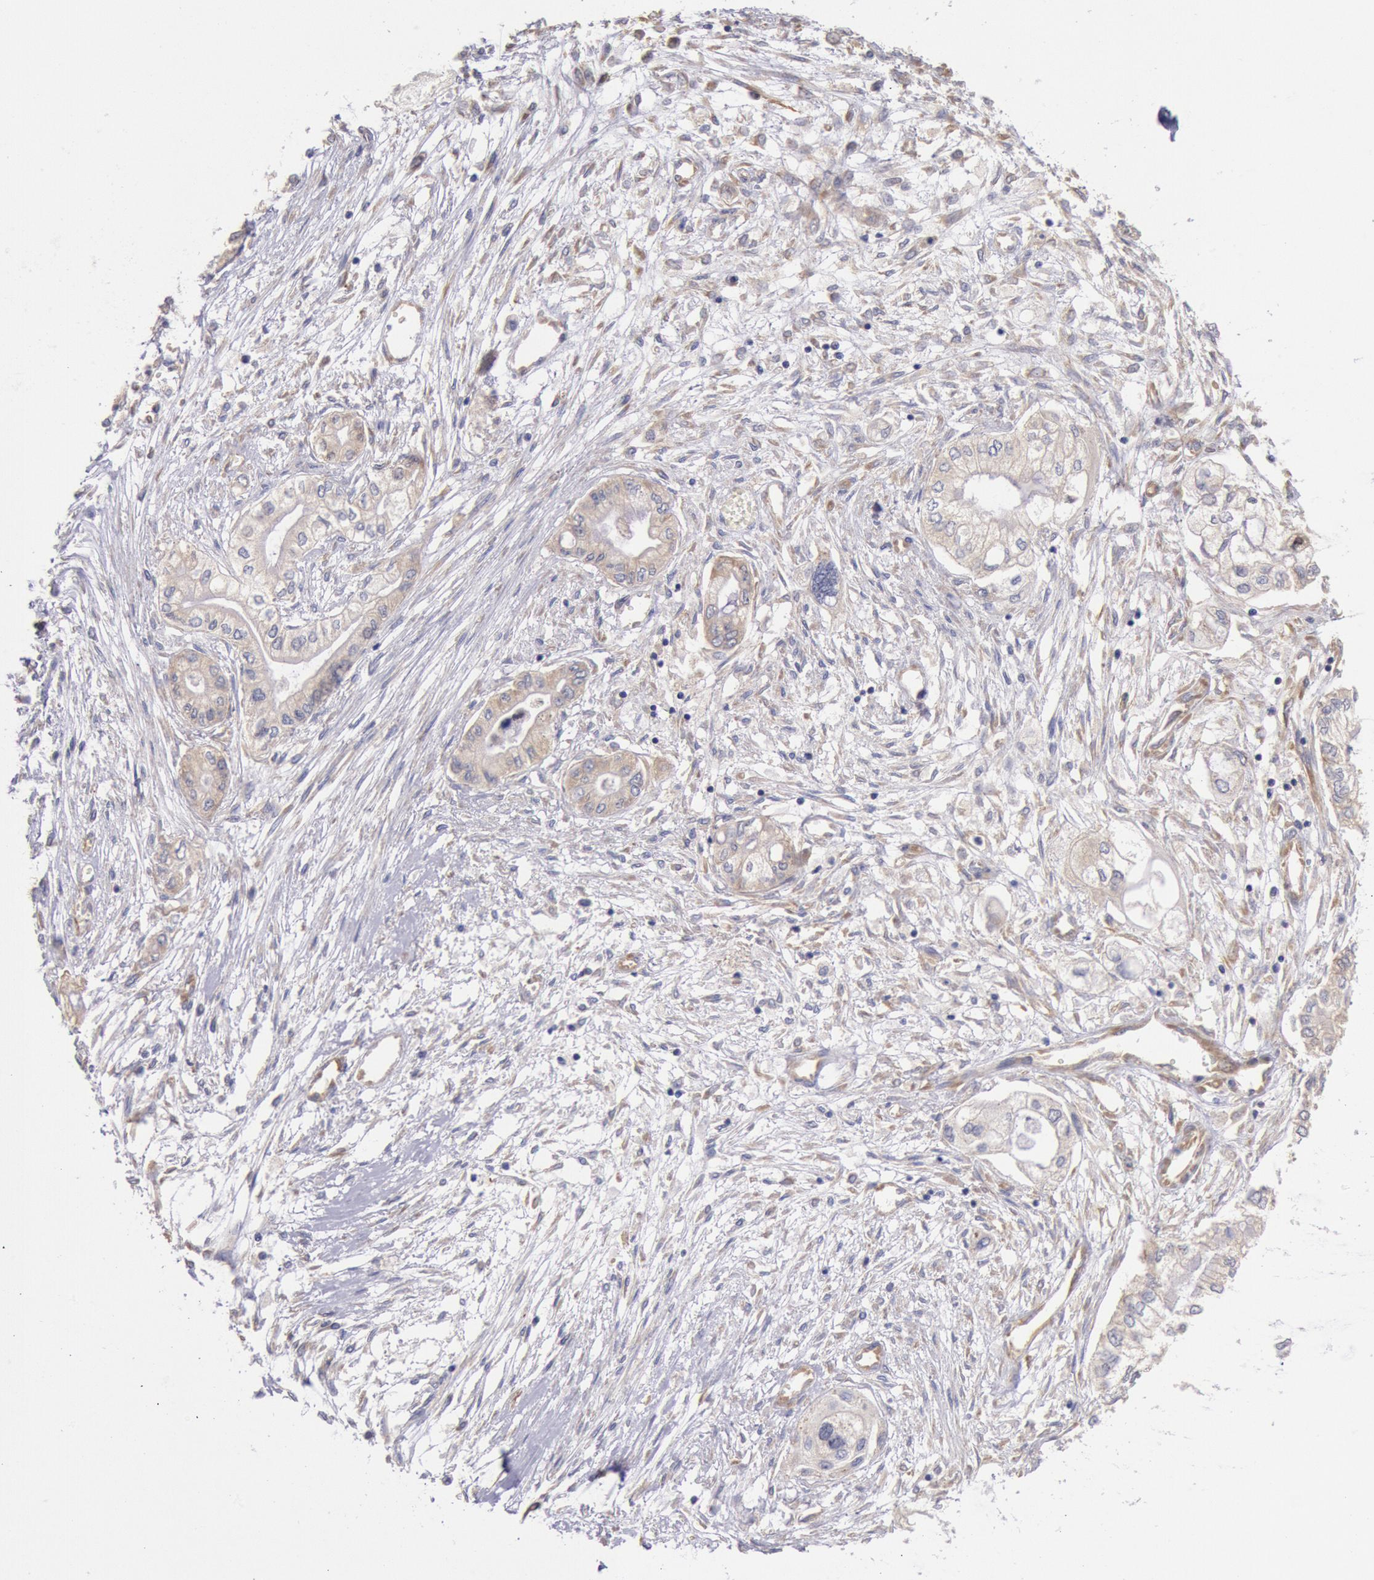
{"staining": {"intensity": "moderate", "quantity": "25%-75%", "location": "cytoplasmic/membranous"}, "tissue": "pancreatic cancer", "cell_type": "Tumor cells", "image_type": "cancer", "snomed": [{"axis": "morphology", "description": "Adenocarcinoma, NOS"}, {"axis": "topography", "description": "Pancreas"}], "caption": "Immunohistochemistry (IHC) (DAB) staining of pancreatic cancer (adenocarcinoma) shows moderate cytoplasmic/membranous protein expression in approximately 25%-75% of tumor cells.", "gene": "DRG1", "patient": {"sex": "male", "age": 79}}